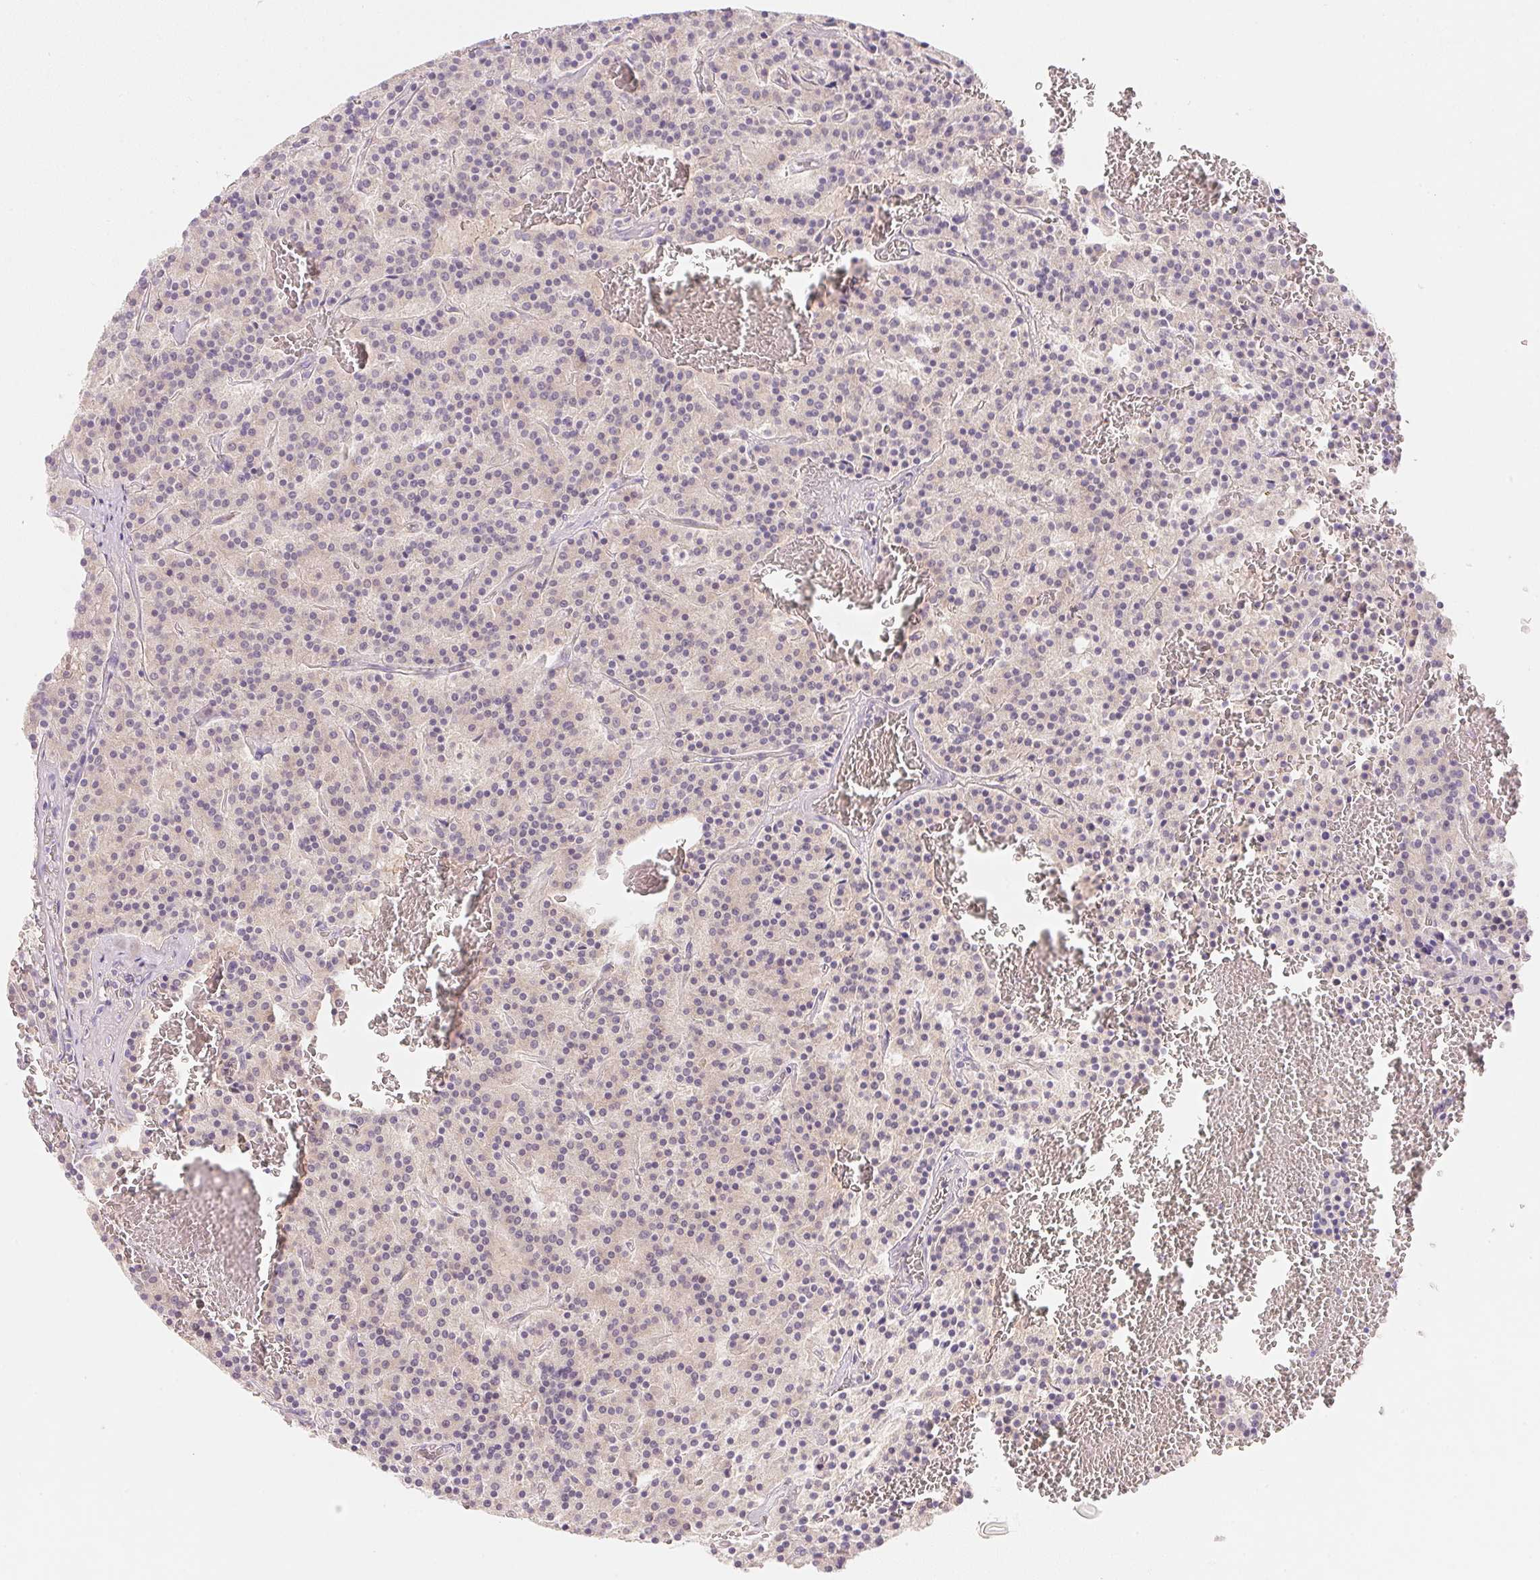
{"staining": {"intensity": "negative", "quantity": "none", "location": "none"}, "tissue": "carcinoid", "cell_type": "Tumor cells", "image_type": "cancer", "snomed": [{"axis": "morphology", "description": "Carcinoid, malignant, NOS"}, {"axis": "topography", "description": "Lung"}], "caption": "An image of human malignant carcinoid is negative for staining in tumor cells.", "gene": "MCOLN3", "patient": {"sex": "male", "age": 70}}